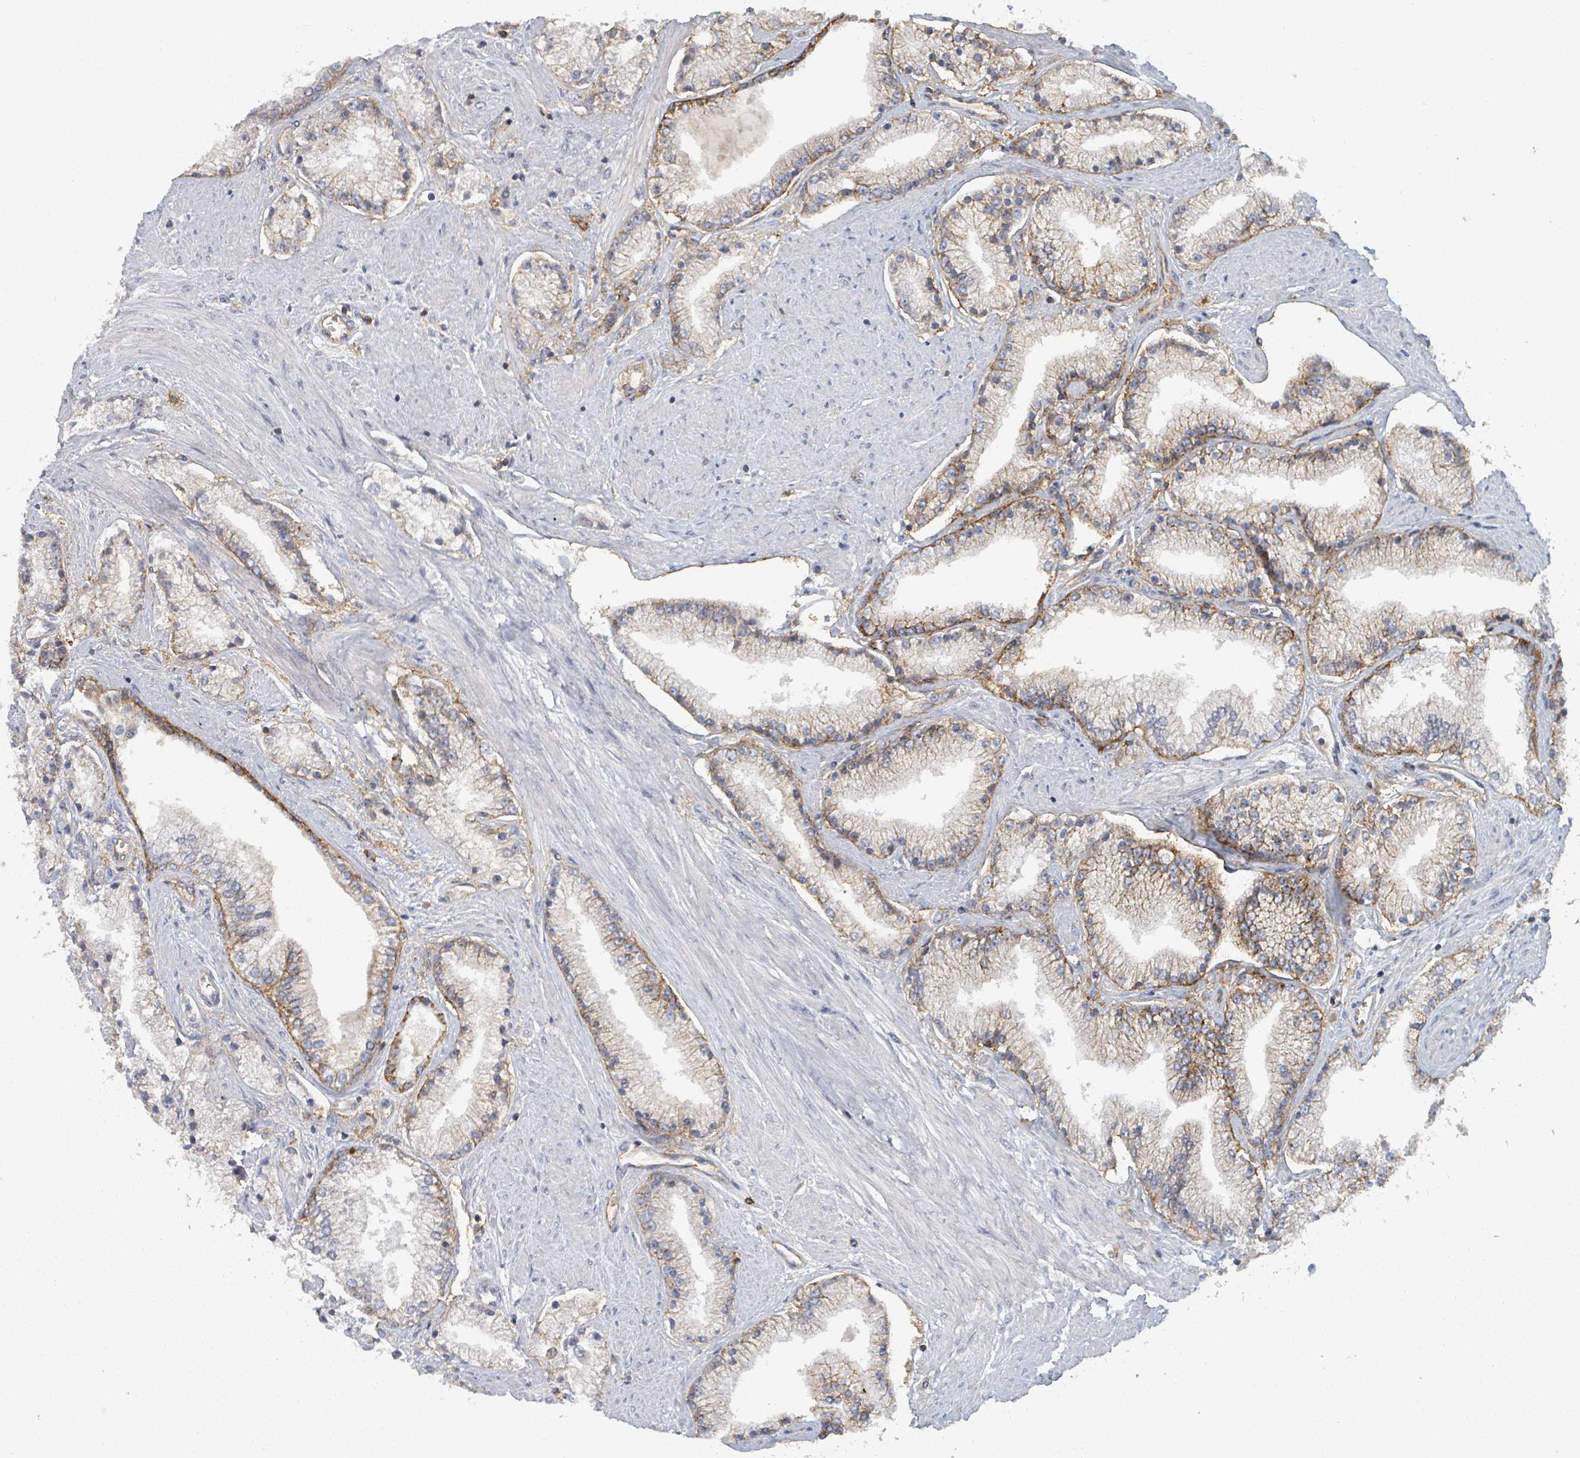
{"staining": {"intensity": "moderate", "quantity": "25%-75%", "location": "cytoplasmic/membranous"}, "tissue": "prostate cancer", "cell_type": "Tumor cells", "image_type": "cancer", "snomed": [{"axis": "morphology", "description": "Adenocarcinoma, High grade"}, {"axis": "topography", "description": "Prostate"}], "caption": "Moderate cytoplasmic/membranous staining for a protein is appreciated in approximately 25%-75% of tumor cells of prostate cancer (adenocarcinoma (high-grade)) using IHC.", "gene": "TNFRSF14", "patient": {"sex": "male", "age": 67}}